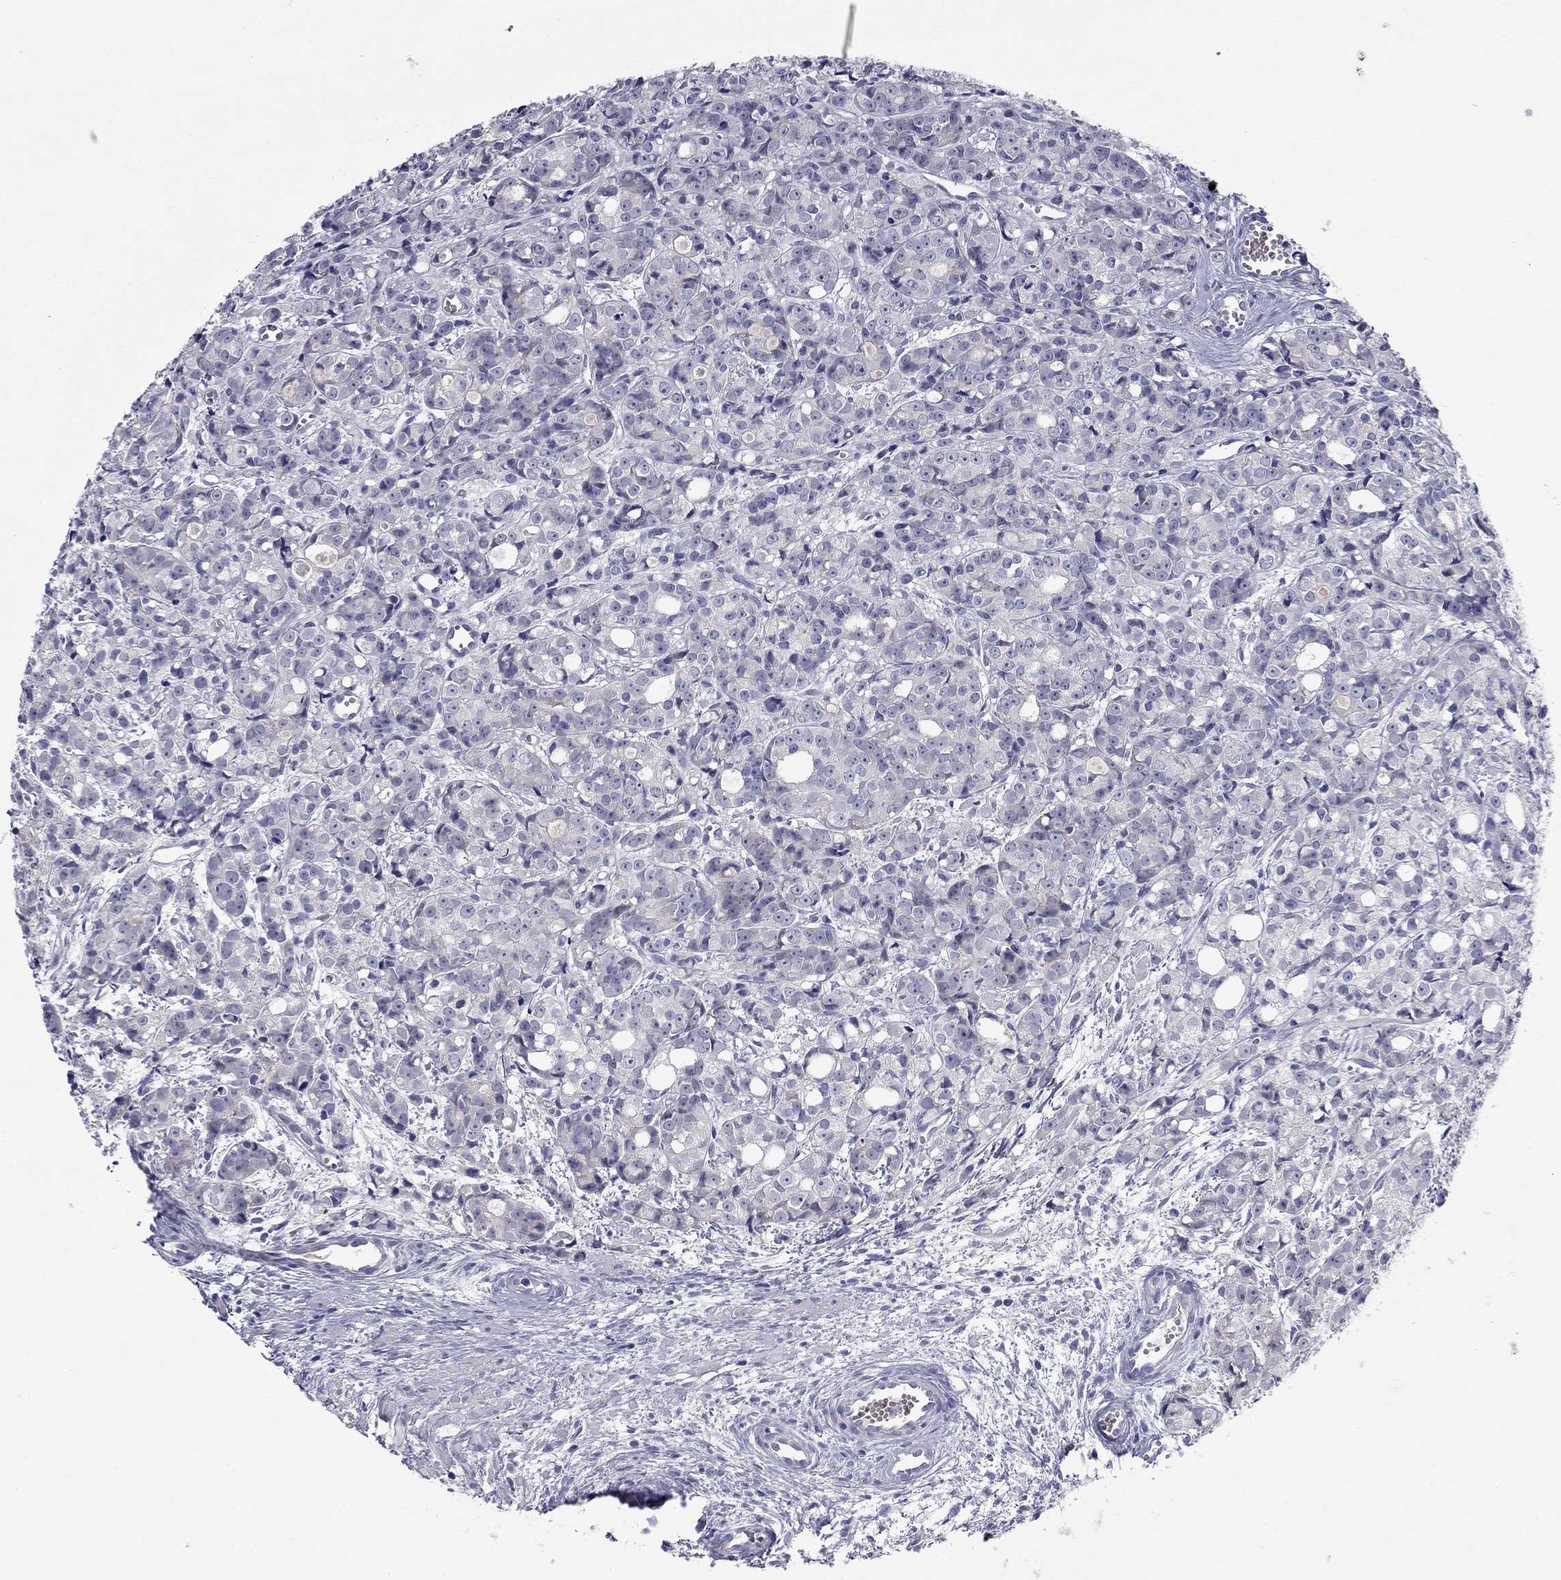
{"staining": {"intensity": "negative", "quantity": "none", "location": "none"}, "tissue": "prostate cancer", "cell_type": "Tumor cells", "image_type": "cancer", "snomed": [{"axis": "morphology", "description": "Adenocarcinoma, Medium grade"}, {"axis": "topography", "description": "Prostate"}], "caption": "This is a photomicrograph of IHC staining of prostate adenocarcinoma (medium-grade), which shows no expression in tumor cells.", "gene": "UNC119B", "patient": {"sex": "male", "age": 74}}